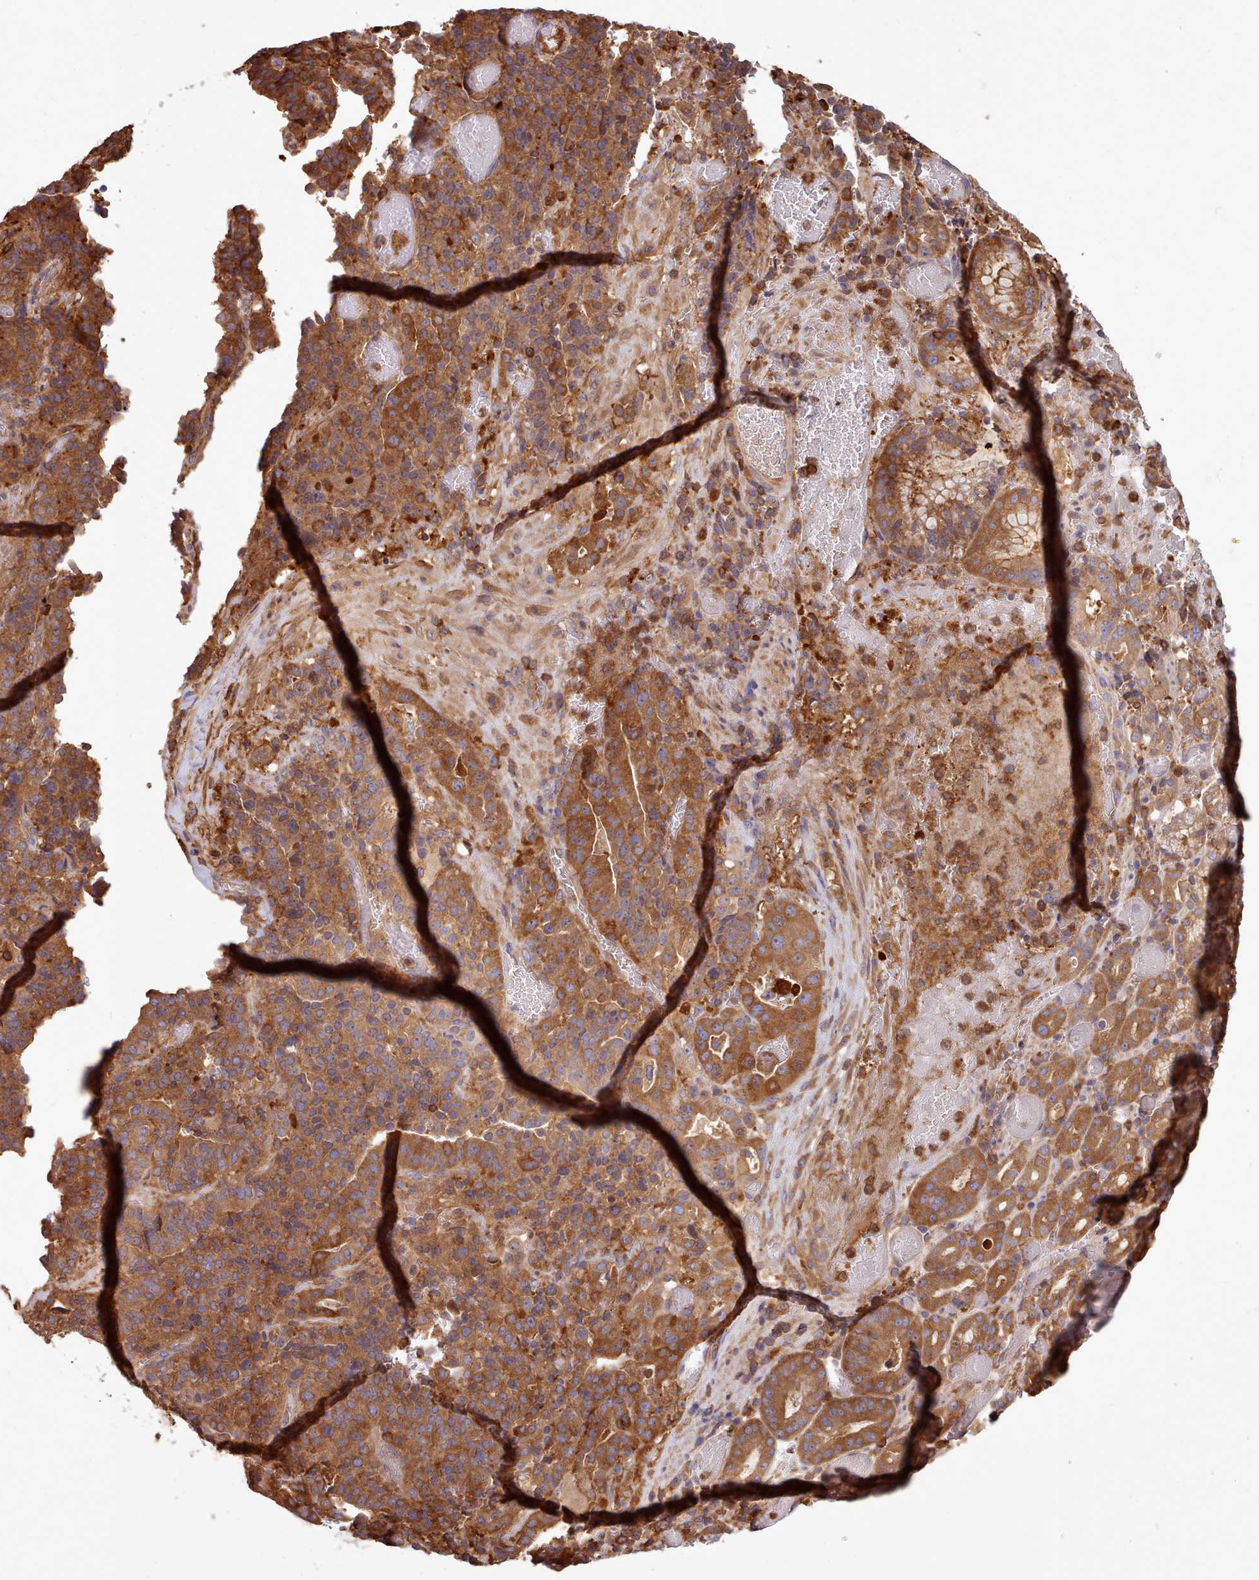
{"staining": {"intensity": "moderate", "quantity": ">75%", "location": "cytoplasmic/membranous"}, "tissue": "stomach cancer", "cell_type": "Tumor cells", "image_type": "cancer", "snomed": [{"axis": "morphology", "description": "Adenocarcinoma, NOS"}, {"axis": "topography", "description": "Stomach"}], "caption": "Immunohistochemistry staining of stomach adenocarcinoma, which shows medium levels of moderate cytoplasmic/membranous expression in approximately >75% of tumor cells indicating moderate cytoplasmic/membranous protein expression. The staining was performed using DAB (brown) for protein detection and nuclei were counterstained in hematoxylin (blue).", "gene": "SLC4A9", "patient": {"sex": "male", "age": 48}}